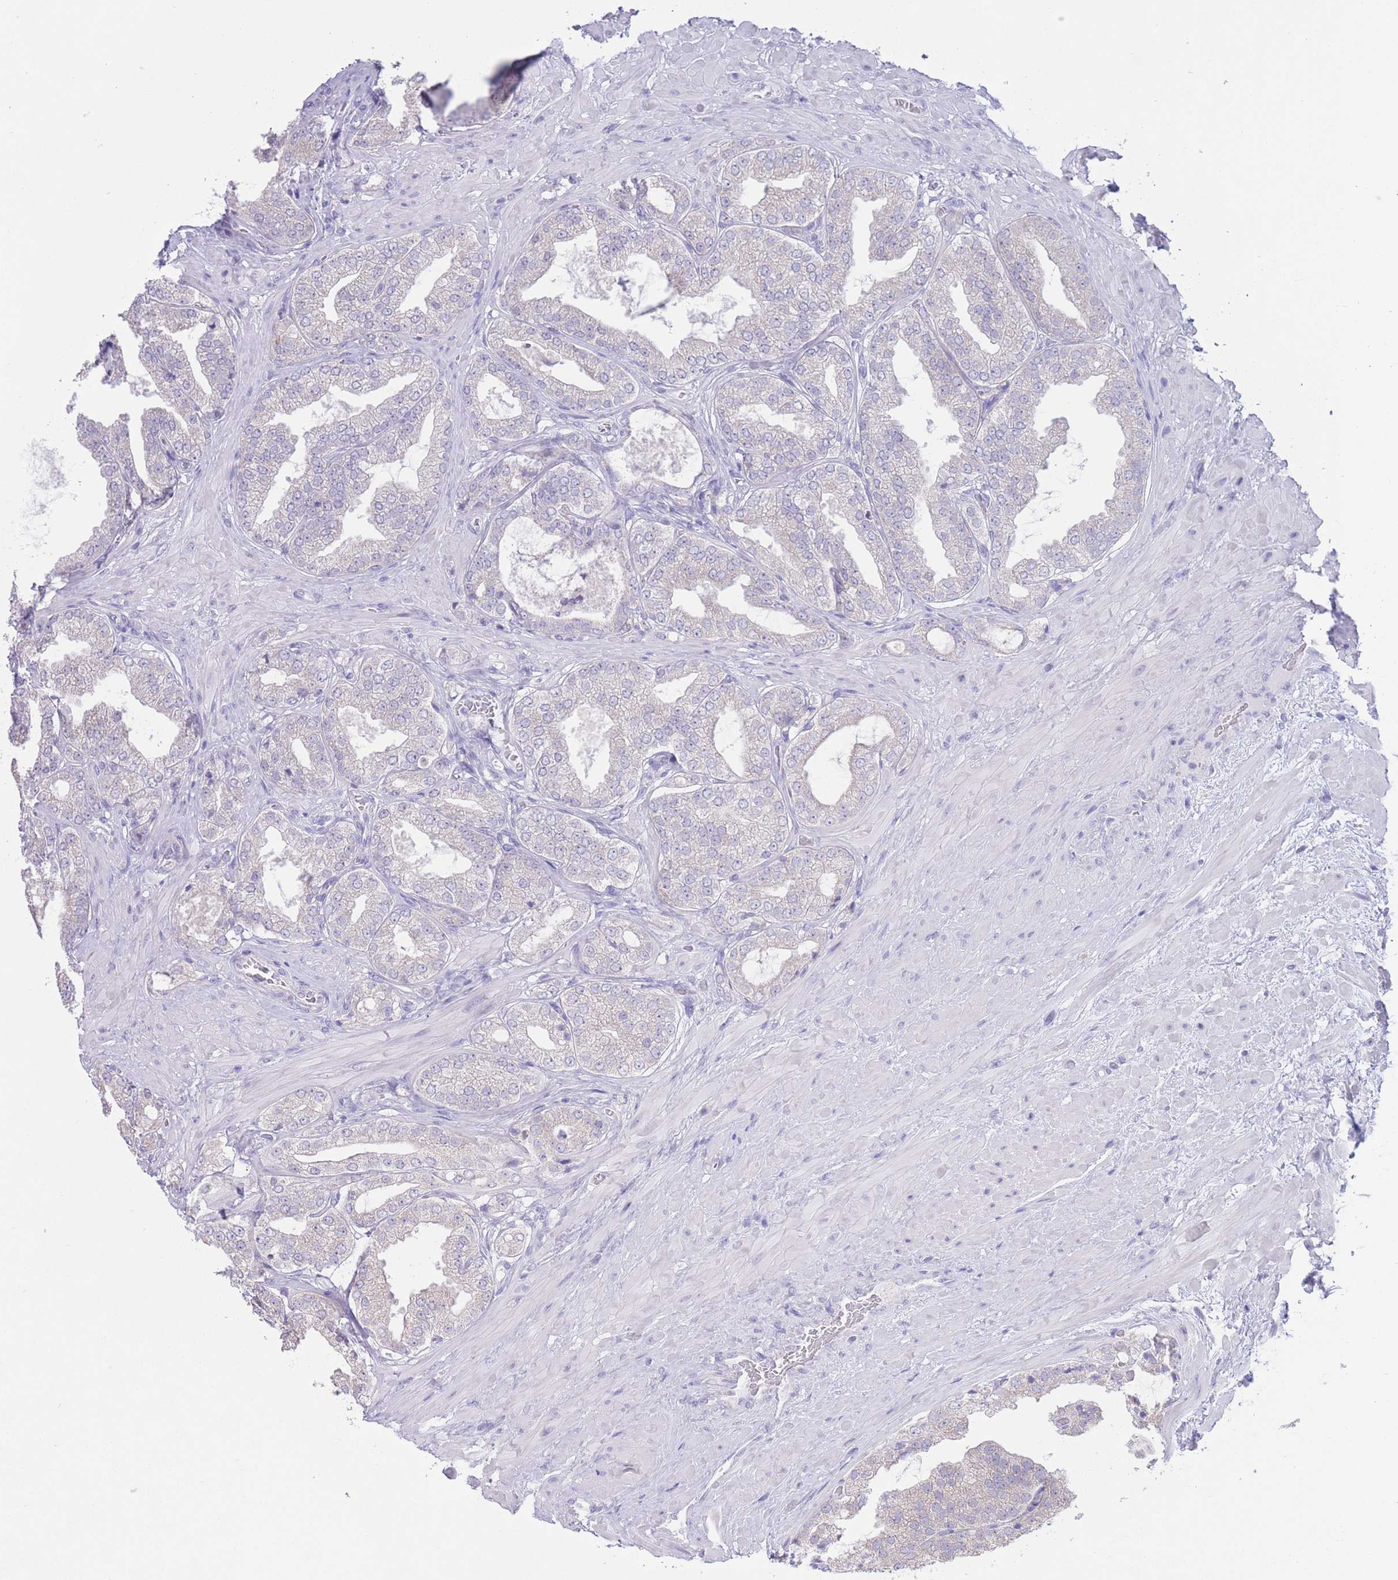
{"staining": {"intensity": "negative", "quantity": "none", "location": "none"}, "tissue": "prostate cancer", "cell_type": "Tumor cells", "image_type": "cancer", "snomed": [{"axis": "morphology", "description": "Adenocarcinoma, Low grade"}, {"axis": "topography", "description": "Prostate"}], "caption": "There is no significant staining in tumor cells of prostate low-grade adenocarcinoma.", "gene": "FAH", "patient": {"sex": "male", "age": 63}}